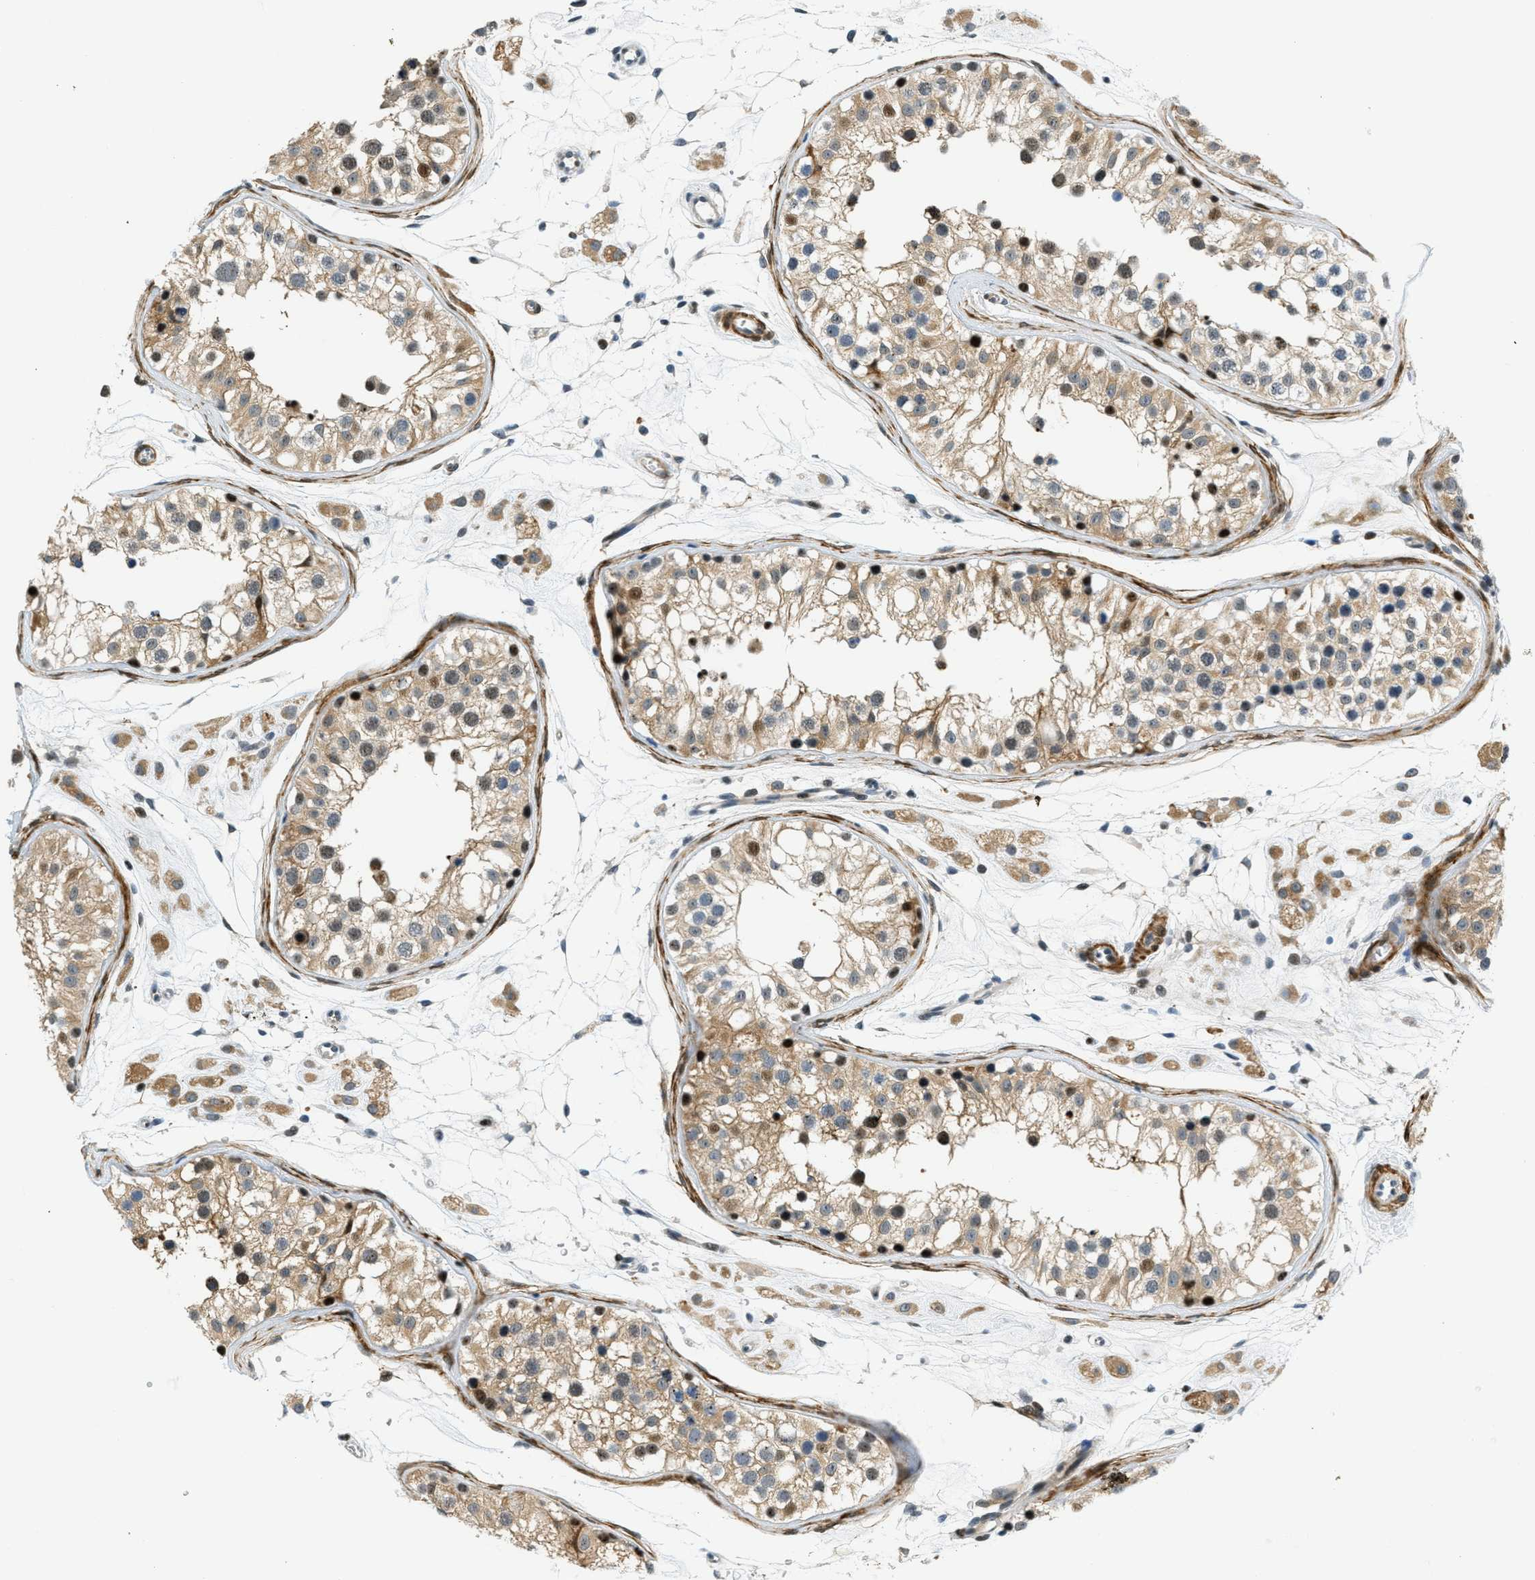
{"staining": {"intensity": "strong", "quantity": "25%-75%", "location": "cytoplasmic/membranous,nuclear"}, "tissue": "testis", "cell_type": "Cells in seminiferous ducts", "image_type": "normal", "snomed": [{"axis": "morphology", "description": "Normal tissue, NOS"}, {"axis": "morphology", "description": "Adenocarcinoma, metastatic, NOS"}, {"axis": "topography", "description": "Testis"}], "caption": "Cells in seminiferous ducts exhibit high levels of strong cytoplasmic/membranous,nuclear positivity in about 25%-75% of cells in normal testis.", "gene": "ZDHHC23", "patient": {"sex": "male", "age": 26}}